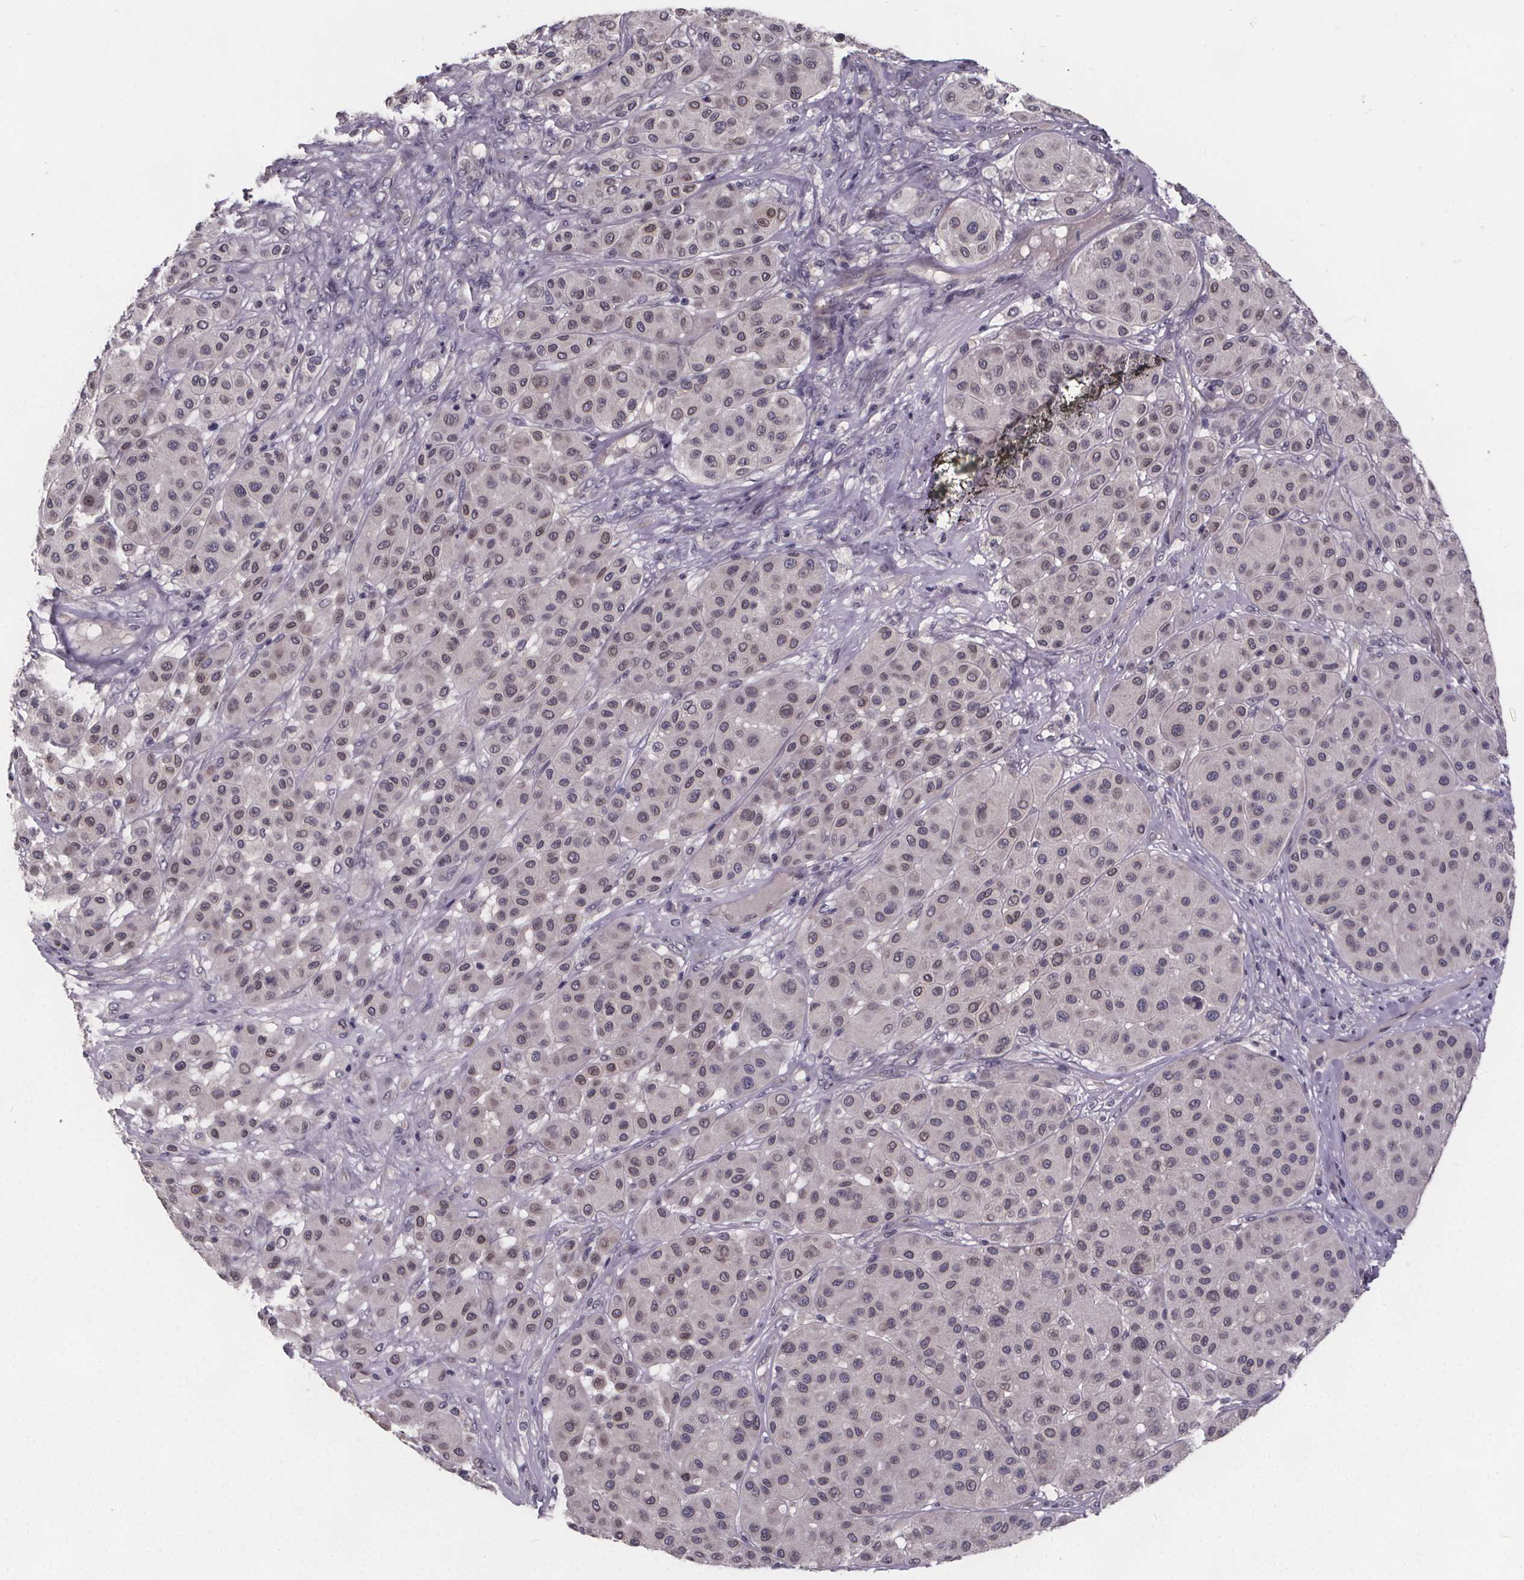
{"staining": {"intensity": "negative", "quantity": "none", "location": "none"}, "tissue": "melanoma", "cell_type": "Tumor cells", "image_type": "cancer", "snomed": [{"axis": "morphology", "description": "Malignant melanoma, Metastatic site"}, {"axis": "topography", "description": "Smooth muscle"}], "caption": "Immunohistochemistry of malignant melanoma (metastatic site) reveals no positivity in tumor cells. (Brightfield microscopy of DAB immunohistochemistry at high magnification).", "gene": "FAM181B", "patient": {"sex": "male", "age": 41}}